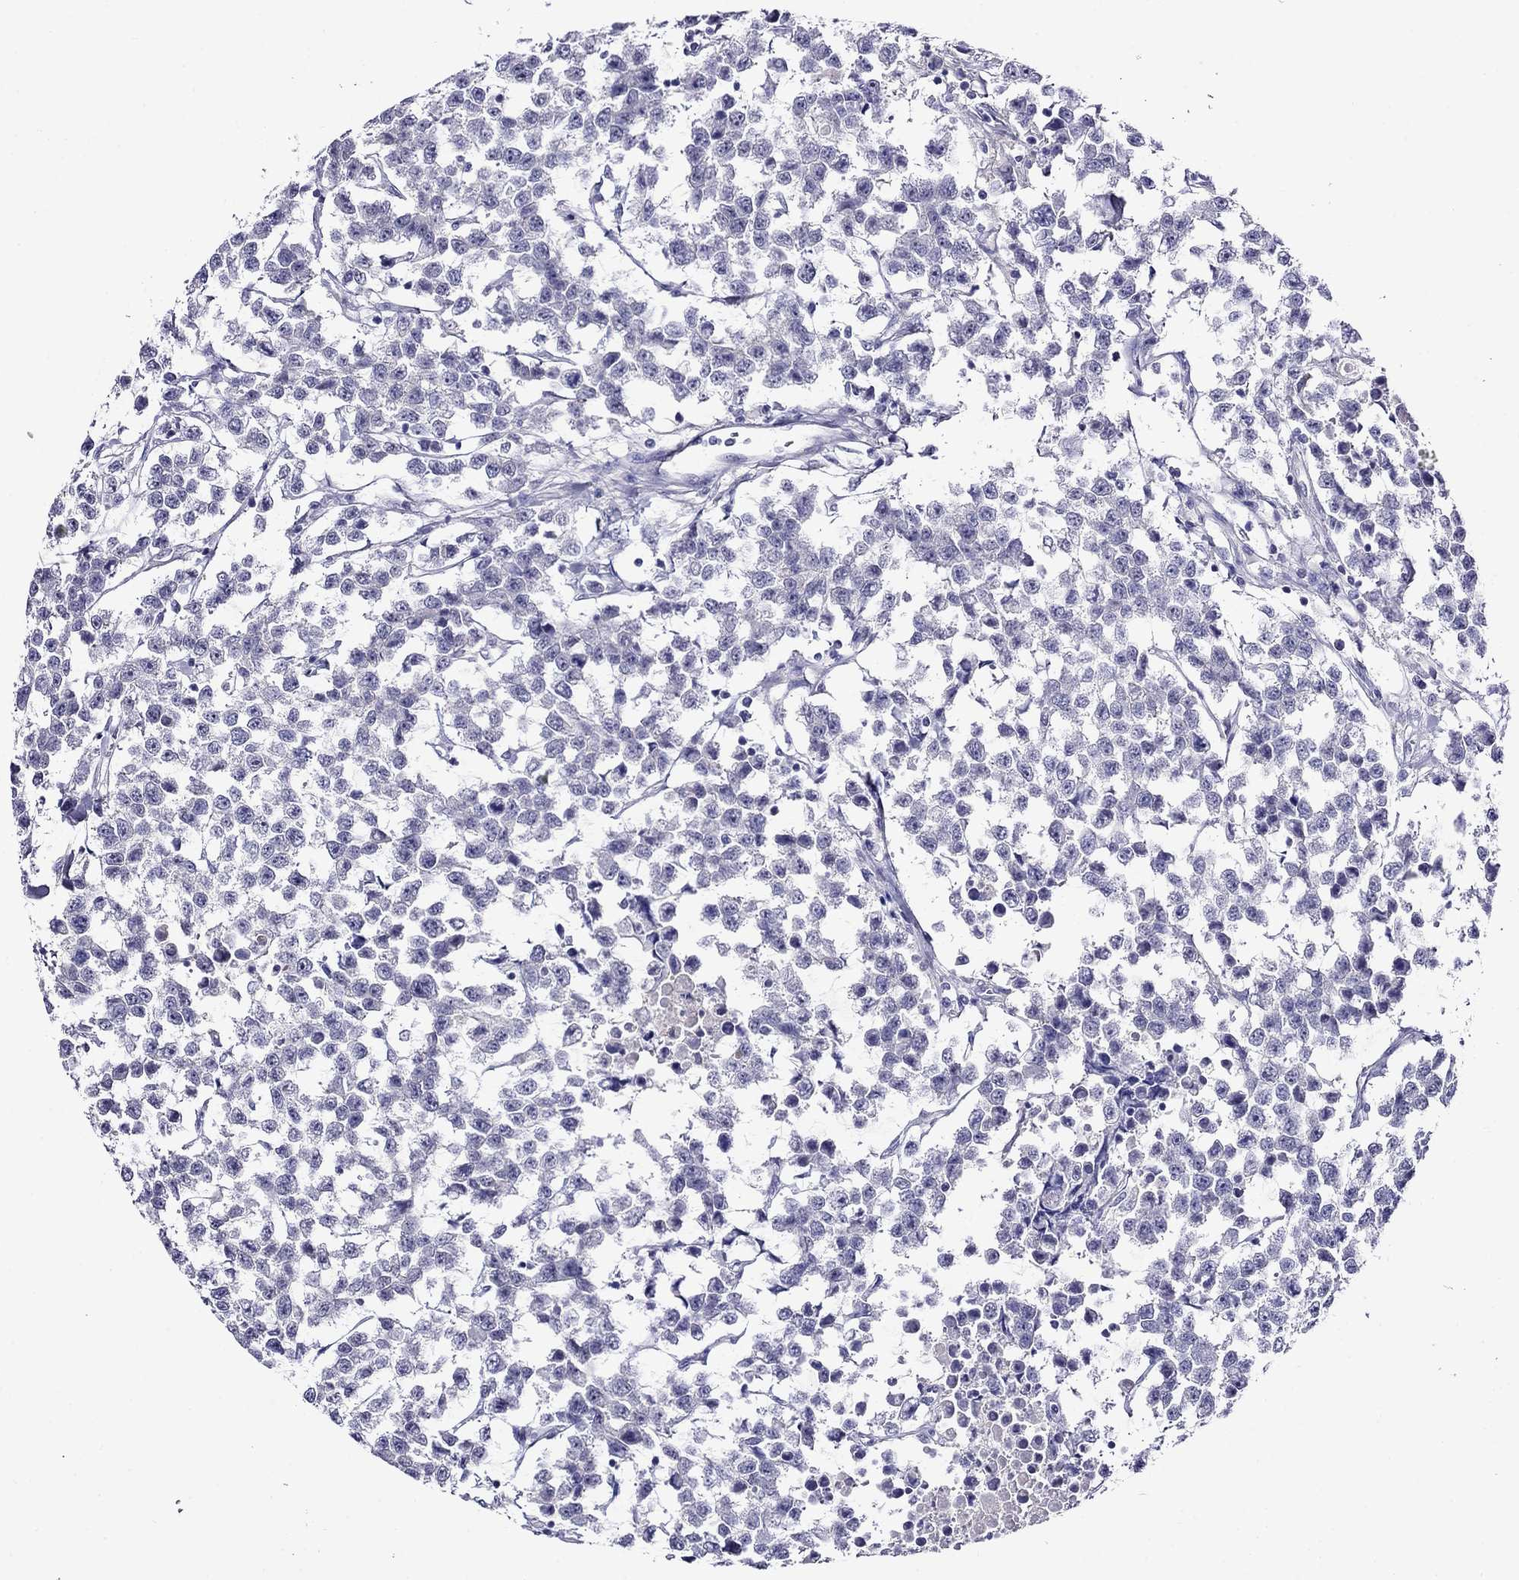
{"staining": {"intensity": "negative", "quantity": "none", "location": "none"}, "tissue": "testis cancer", "cell_type": "Tumor cells", "image_type": "cancer", "snomed": [{"axis": "morphology", "description": "Seminoma, NOS"}, {"axis": "topography", "description": "Testis"}], "caption": "A micrograph of human testis cancer (seminoma) is negative for staining in tumor cells.", "gene": "SCG2", "patient": {"sex": "male", "age": 59}}